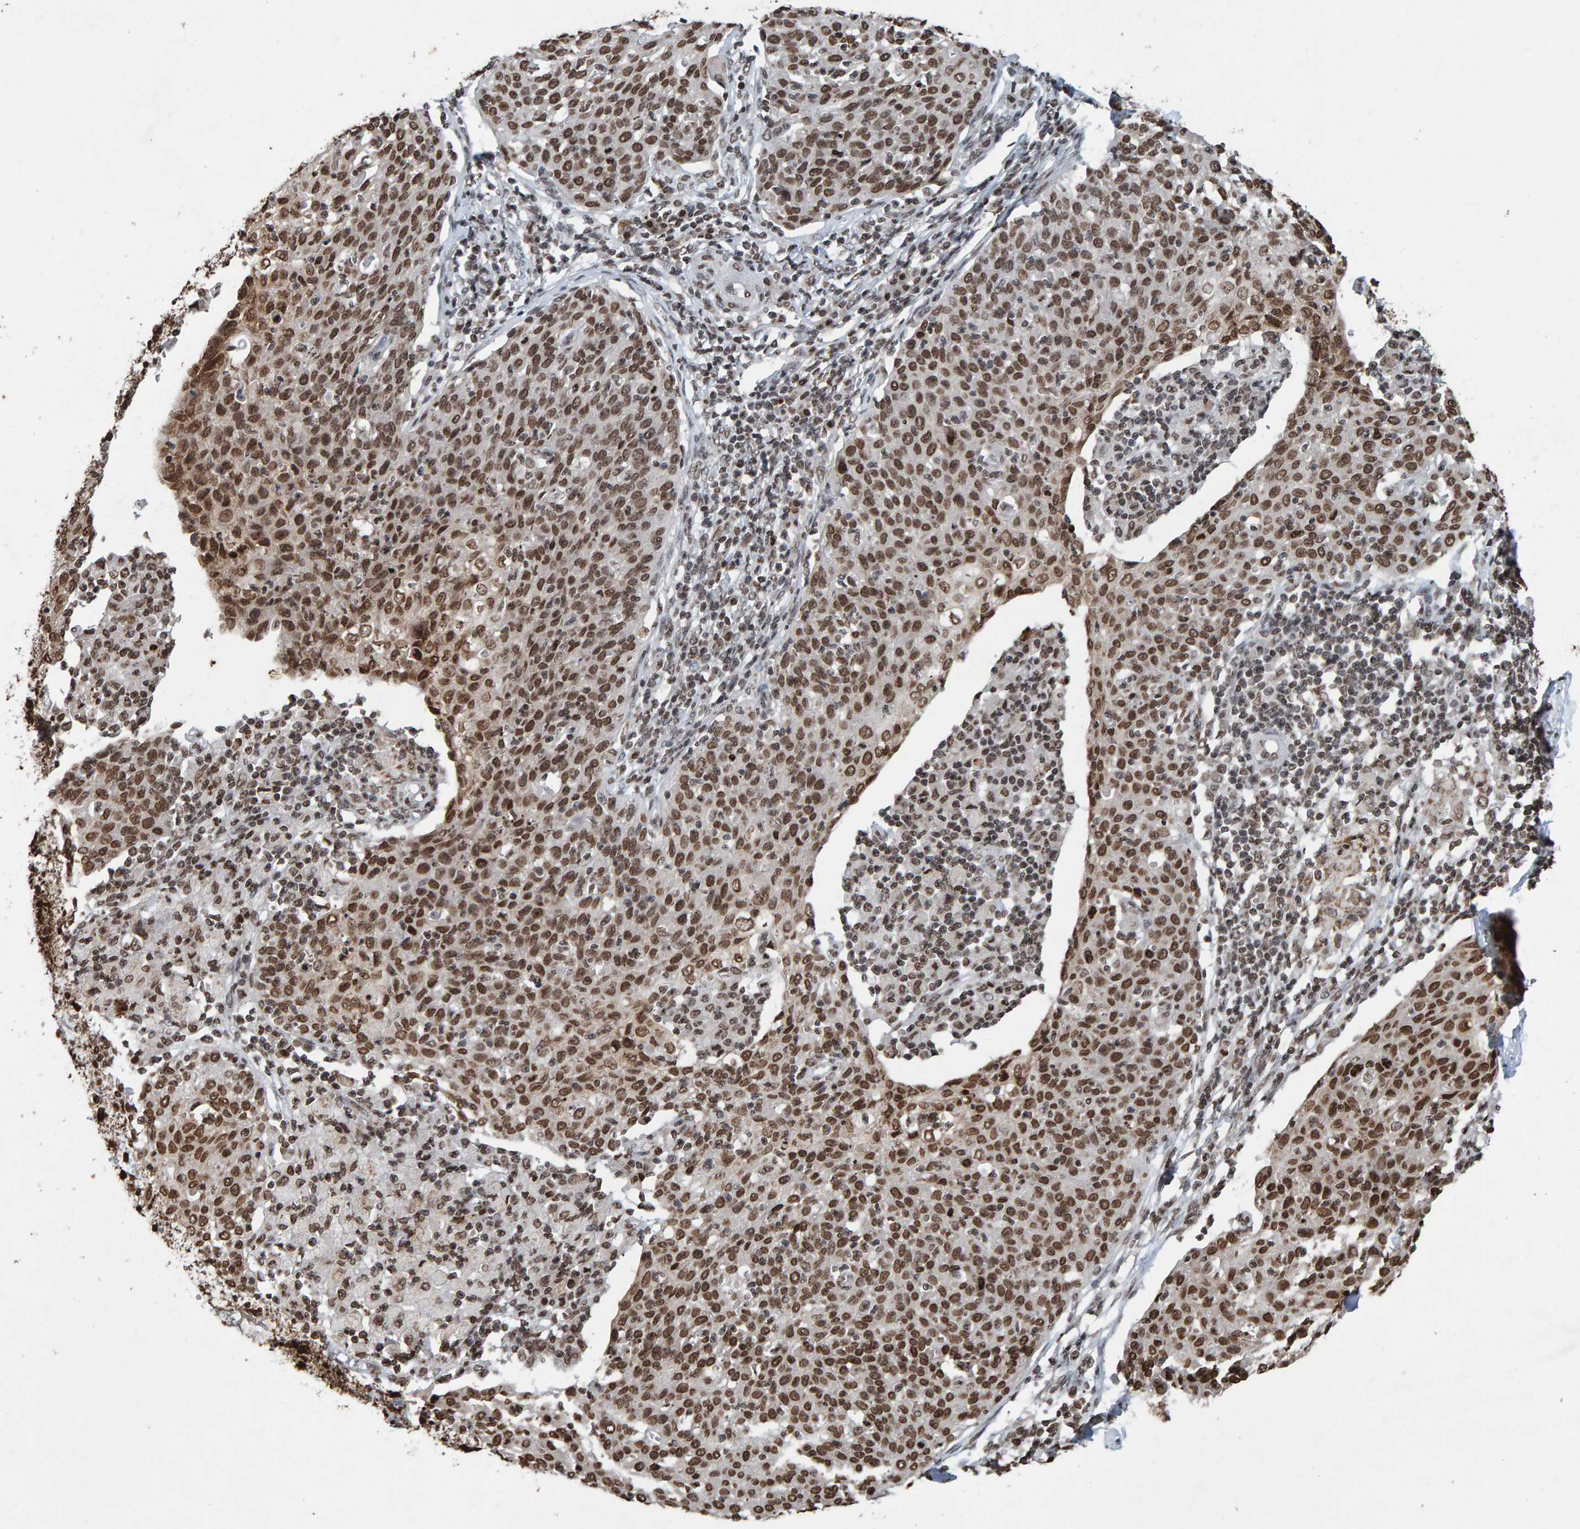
{"staining": {"intensity": "moderate", "quantity": ">75%", "location": "nuclear"}, "tissue": "cervical cancer", "cell_type": "Tumor cells", "image_type": "cancer", "snomed": [{"axis": "morphology", "description": "Squamous cell carcinoma, NOS"}, {"axis": "topography", "description": "Cervix"}], "caption": "This histopathology image shows IHC staining of squamous cell carcinoma (cervical), with medium moderate nuclear positivity in about >75% of tumor cells.", "gene": "H2AZ1", "patient": {"sex": "female", "age": 38}}